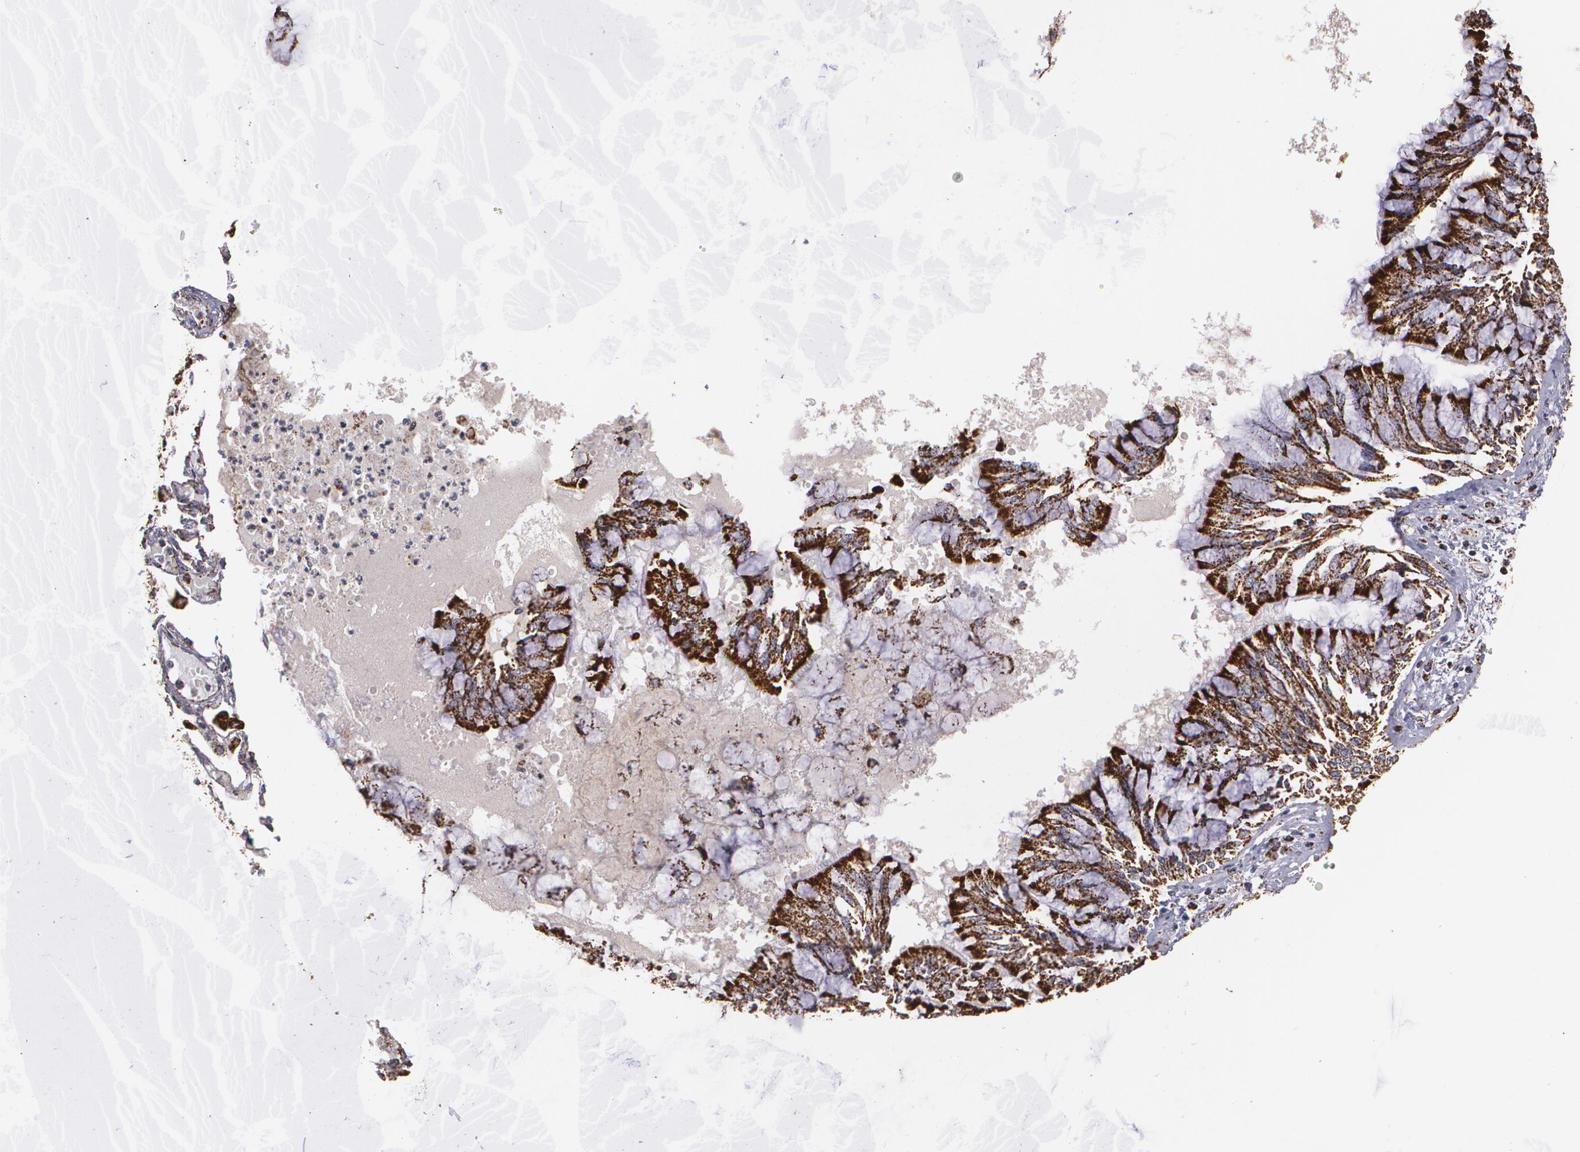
{"staining": {"intensity": "strong", "quantity": ">75%", "location": "cytoplasmic/membranous"}, "tissue": "bronchus", "cell_type": "Respiratory epithelial cells", "image_type": "normal", "snomed": [{"axis": "morphology", "description": "Normal tissue, NOS"}, {"axis": "topography", "description": "Cartilage tissue"}, {"axis": "topography", "description": "Bronchus"}, {"axis": "topography", "description": "Lung"}, {"axis": "topography", "description": "Peripheral nerve tissue"}], "caption": "Protein analysis of unremarkable bronchus displays strong cytoplasmic/membranous positivity in about >75% of respiratory epithelial cells. The staining is performed using DAB (3,3'-diaminobenzidine) brown chromogen to label protein expression. The nuclei are counter-stained blue using hematoxylin.", "gene": "HSPD1", "patient": {"sex": "female", "age": 49}}